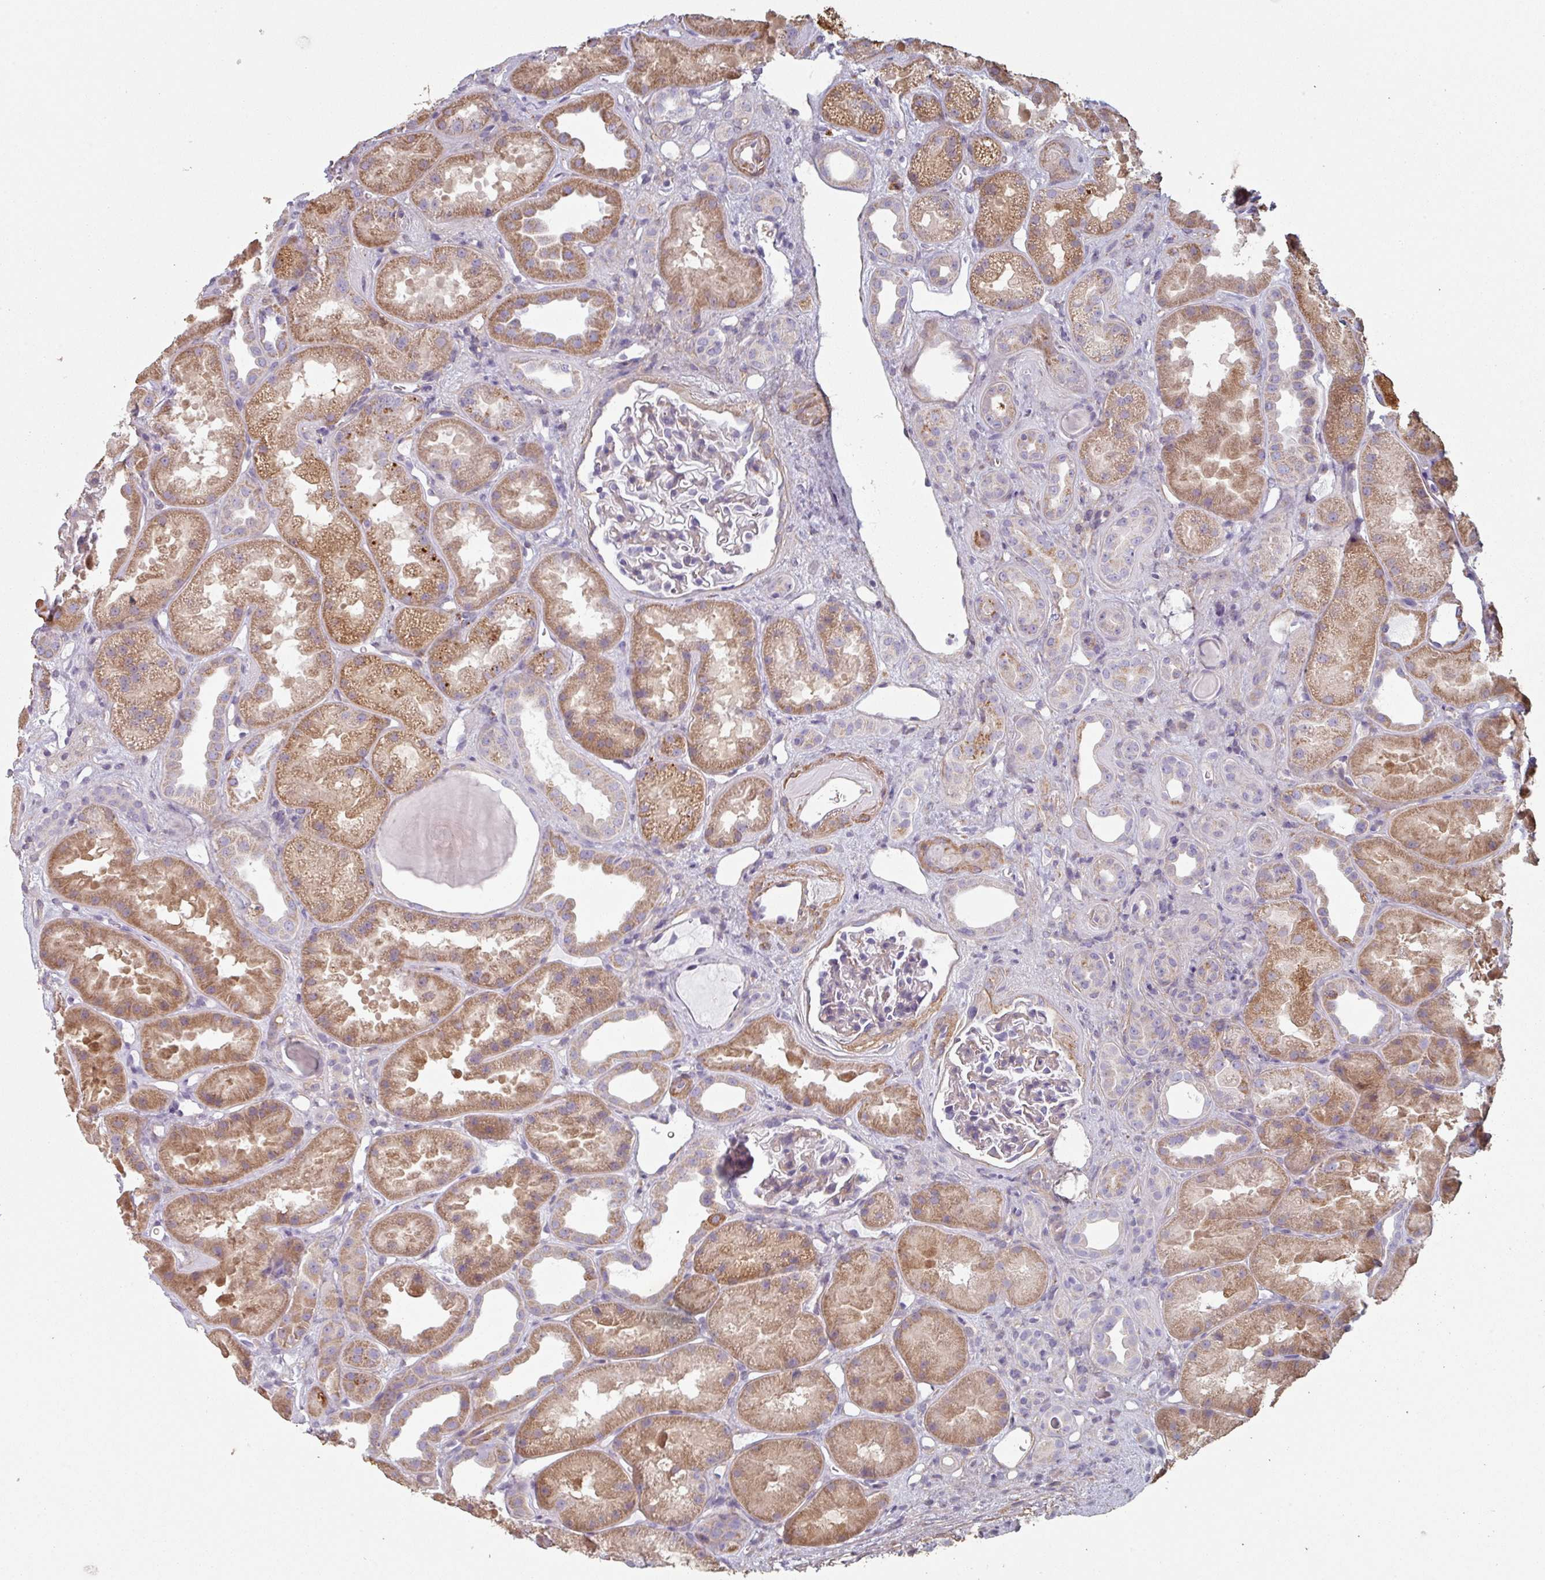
{"staining": {"intensity": "negative", "quantity": "none", "location": "none"}, "tissue": "kidney", "cell_type": "Cells in glomeruli", "image_type": "normal", "snomed": [{"axis": "morphology", "description": "Normal tissue, NOS"}, {"axis": "topography", "description": "Kidney"}], "caption": "IHC micrograph of normal kidney: kidney stained with DAB displays no significant protein staining in cells in glomeruli.", "gene": "GSTA1", "patient": {"sex": "male", "age": 61}}